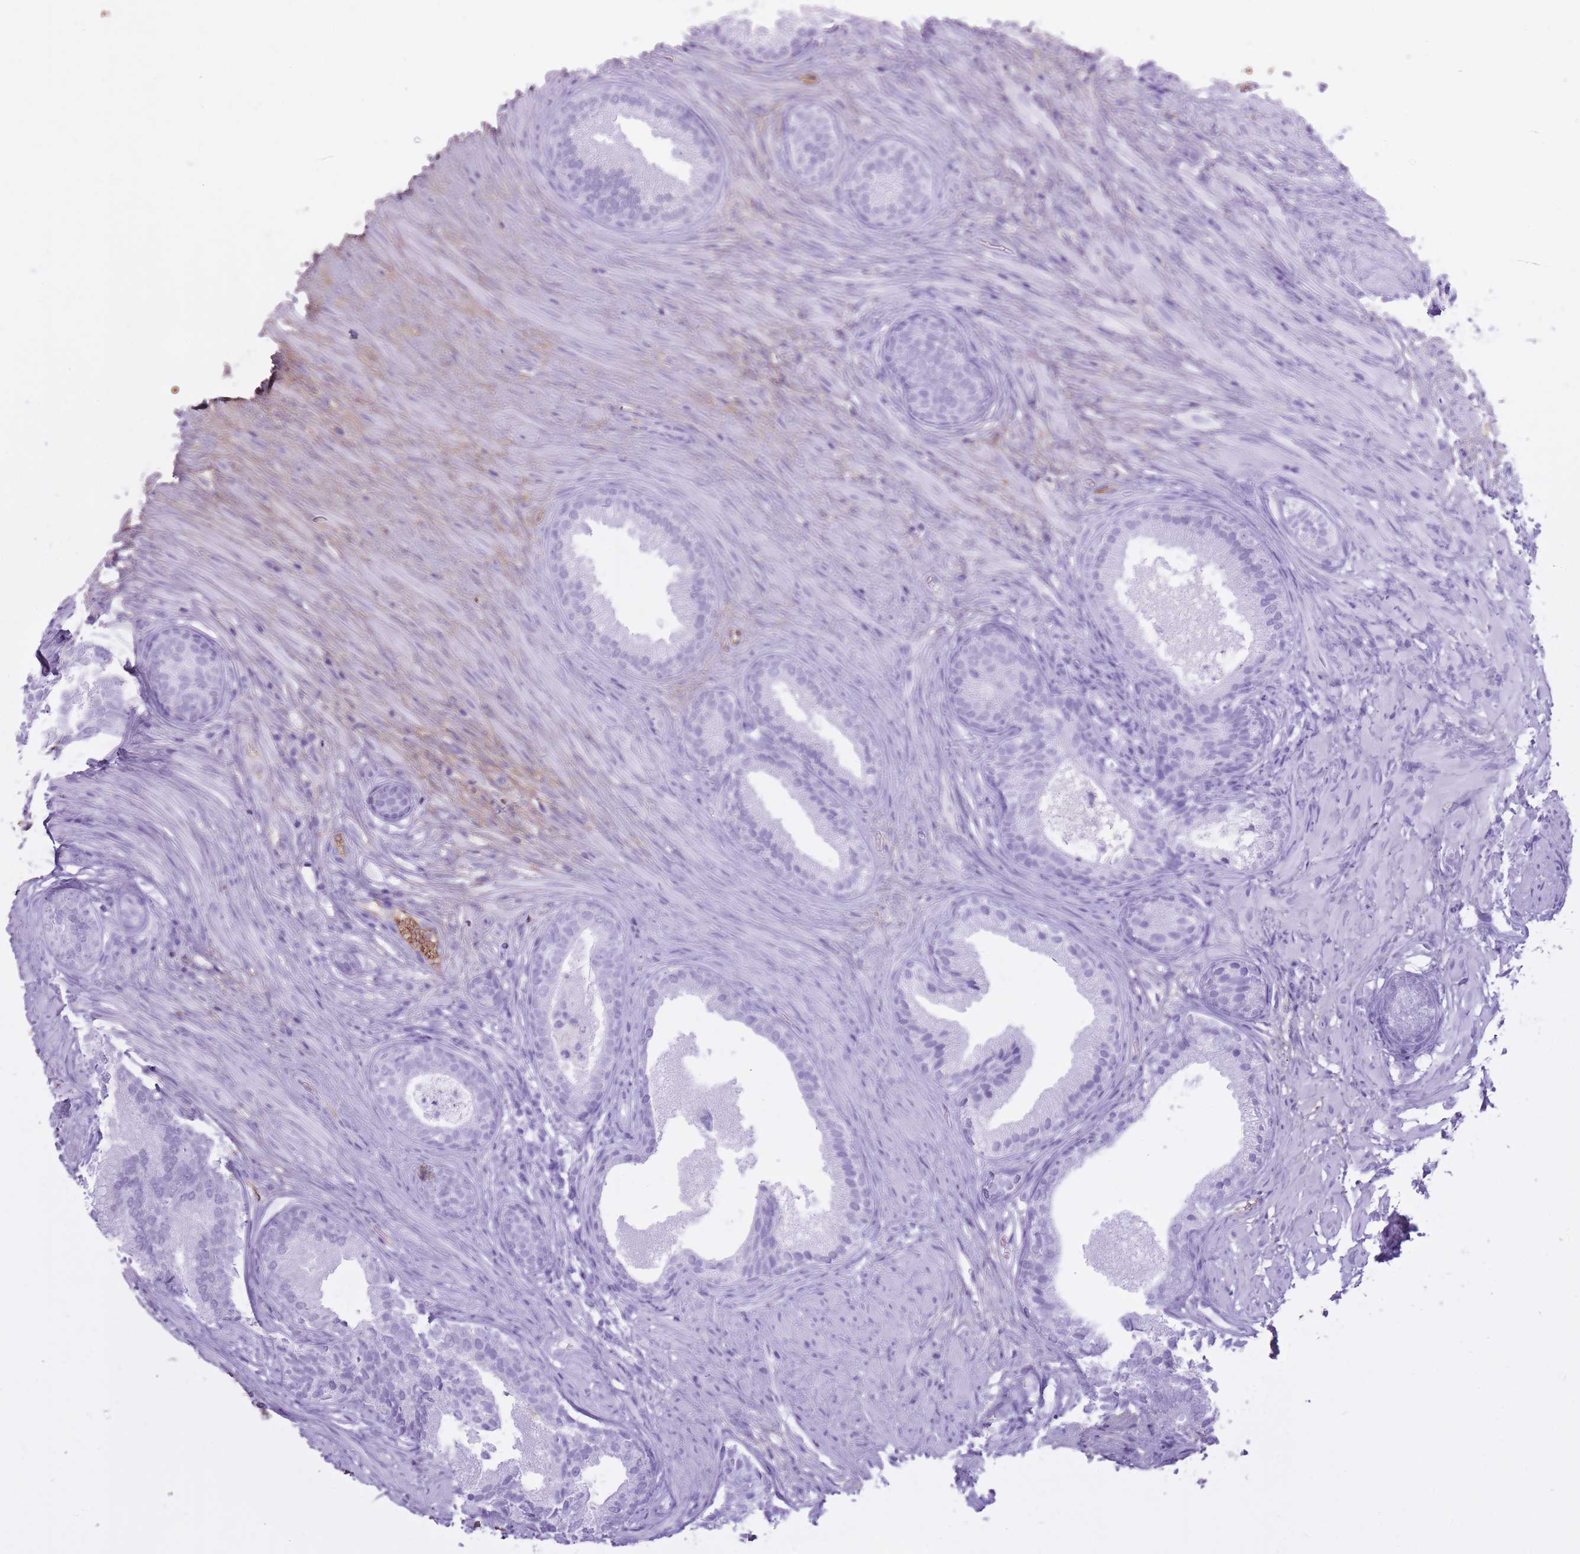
{"staining": {"intensity": "negative", "quantity": "none", "location": "none"}, "tissue": "prostate", "cell_type": "Glandular cells", "image_type": "normal", "snomed": [{"axis": "morphology", "description": "Normal tissue, NOS"}, {"axis": "topography", "description": "Prostate"}], "caption": "A micrograph of human prostate is negative for staining in glandular cells. Brightfield microscopy of IHC stained with DAB (brown) and hematoxylin (blue), captured at high magnification.", "gene": "AP3S1", "patient": {"sex": "male", "age": 76}}